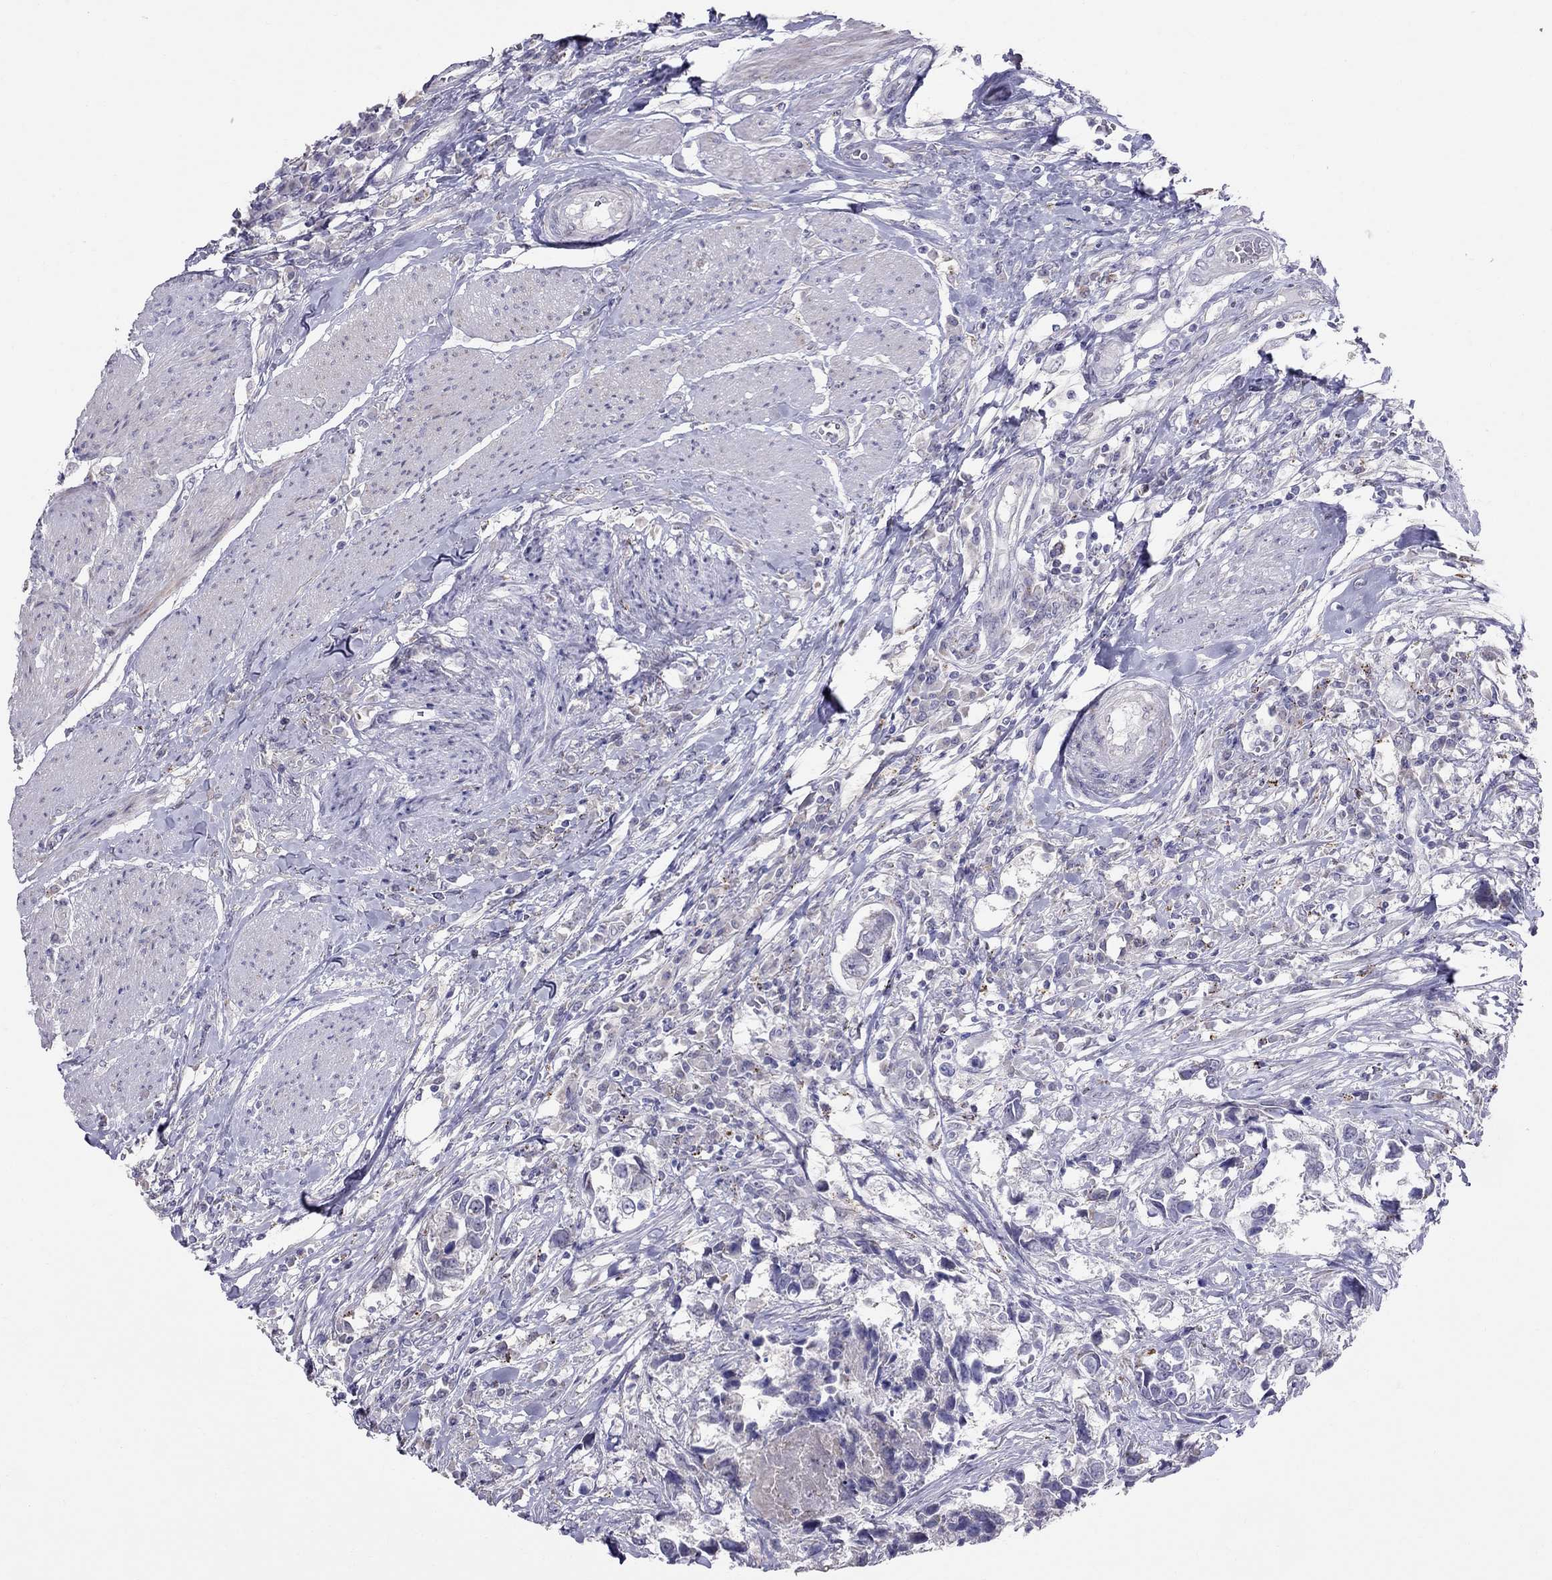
{"staining": {"intensity": "negative", "quantity": "none", "location": "none"}, "tissue": "urothelial cancer", "cell_type": "Tumor cells", "image_type": "cancer", "snomed": [{"axis": "morphology", "description": "Urothelial carcinoma, NOS"}, {"axis": "morphology", "description": "Urothelial carcinoma, High grade"}, {"axis": "topography", "description": "Urinary bladder"}], "caption": "A photomicrograph of urothelial cancer stained for a protein exhibits no brown staining in tumor cells.", "gene": "MAGEB4", "patient": {"sex": "male", "age": 63}}